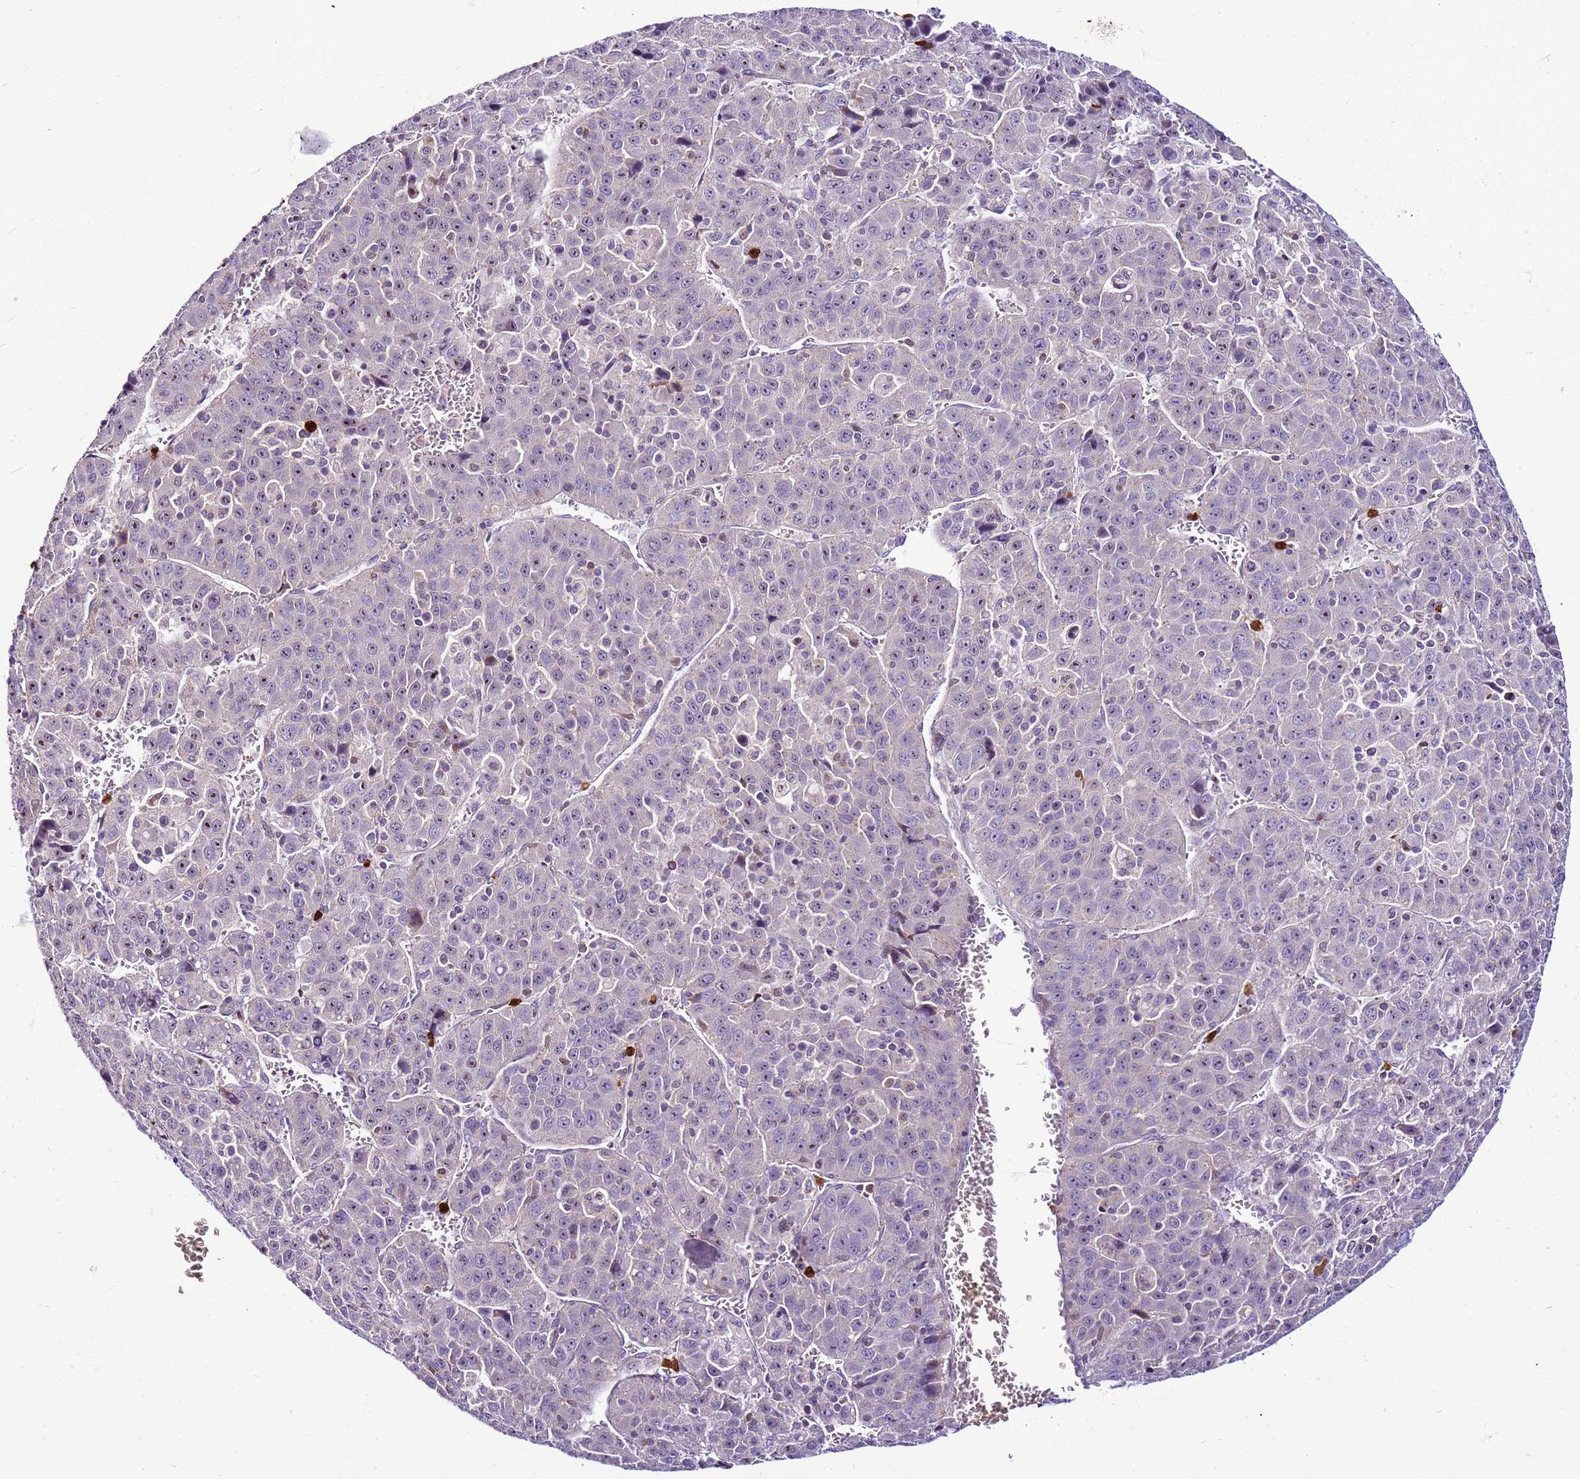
{"staining": {"intensity": "weak", "quantity": ">75%", "location": "nuclear"}, "tissue": "liver cancer", "cell_type": "Tumor cells", "image_type": "cancer", "snomed": [{"axis": "morphology", "description": "Carcinoma, Hepatocellular, NOS"}, {"axis": "topography", "description": "Liver"}], "caption": "High-magnification brightfield microscopy of liver cancer stained with DAB (brown) and counterstained with hematoxylin (blue). tumor cells exhibit weak nuclear expression is seen in about>75% of cells.", "gene": "VPS4B", "patient": {"sex": "female", "age": 53}}